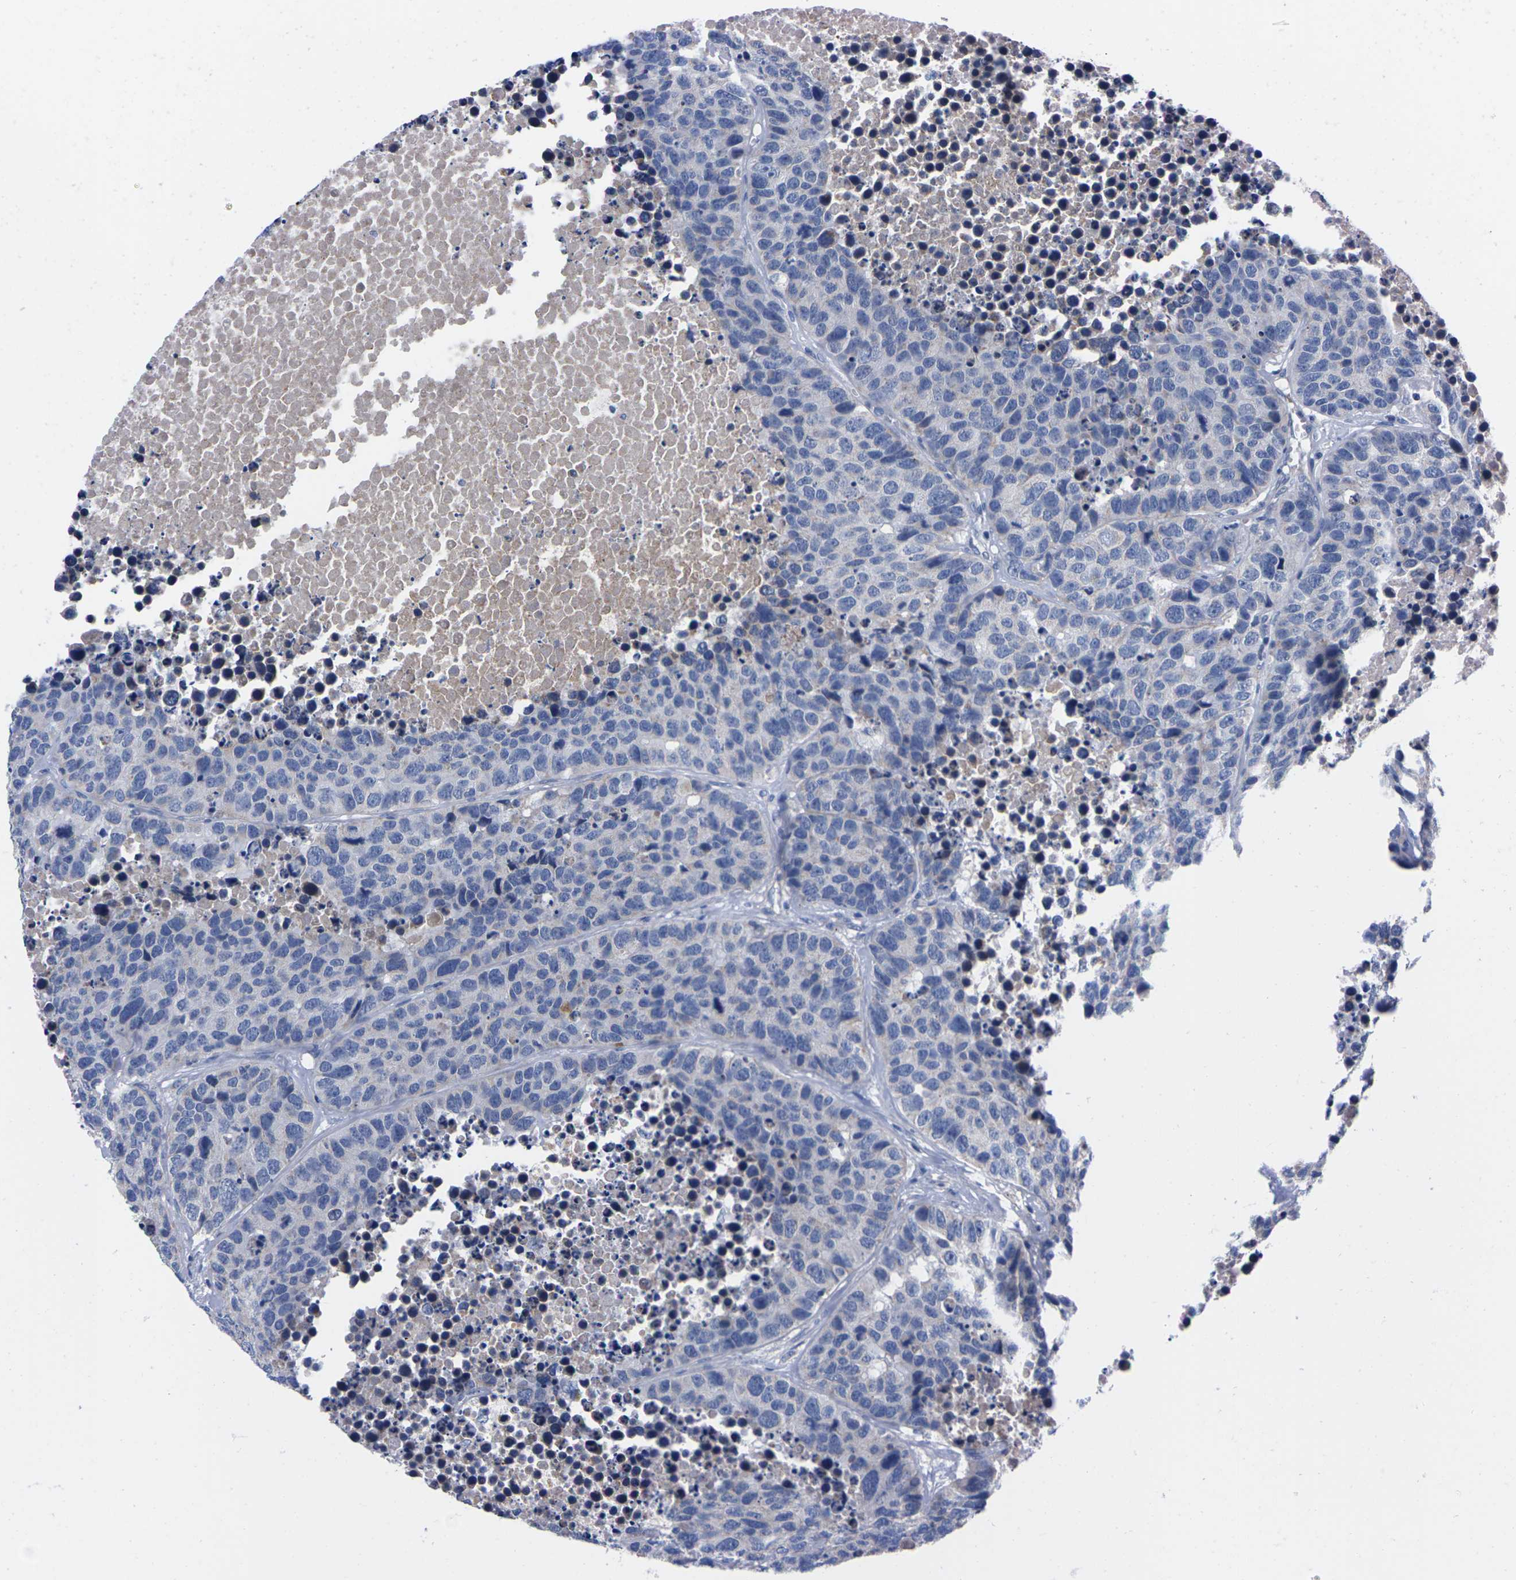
{"staining": {"intensity": "negative", "quantity": "none", "location": "none"}, "tissue": "carcinoid", "cell_type": "Tumor cells", "image_type": "cancer", "snomed": [{"axis": "morphology", "description": "Carcinoid, malignant, NOS"}, {"axis": "topography", "description": "Lung"}], "caption": "Immunohistochemical staining of malignant carcinoid exhibits no significant expression in tumor cells.", "gene": "FAM210A", "patient": {"sex": "male", "age": 60}}